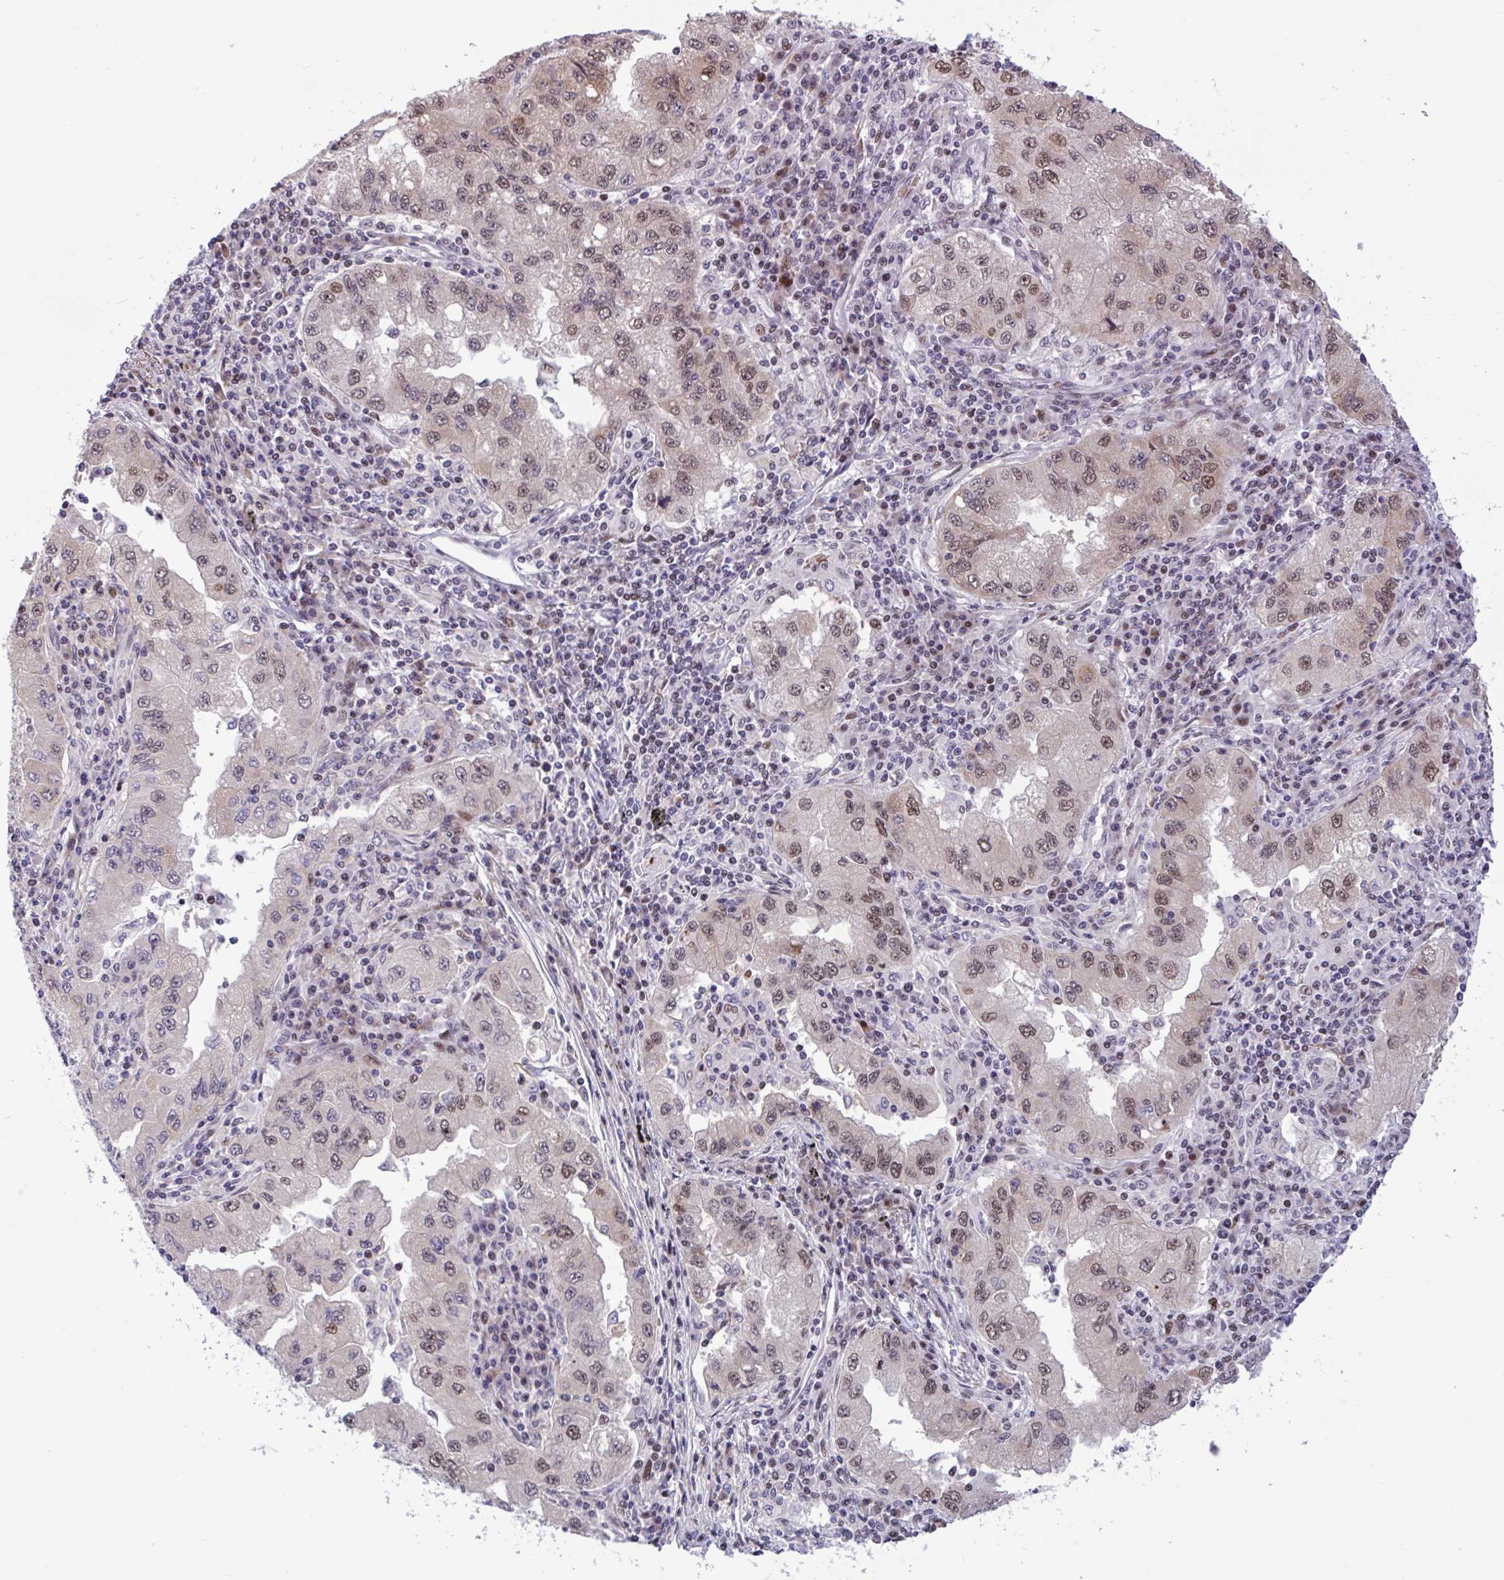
{"staining": {"intensity": "moderate", "quantity": "25%-75%", "location": "cytoplasmic/membranous,nuclear"}, "tissue": "lung cancer", "cell_type": "Tumor cells", "image_type": "cancer", "snomed": [{"axis": "morphology", "description": "Adenocarcinoma, NOS"}, {"axis": "morphology", "description": "Adenocarcinoma primary or metastatic"}, {"axis": "topography", "description": "Lung"}], "caption": "Lung cancer stained for a protein shows moderate cytoplasmic/membranous and nuclear positivity in tumor cells. (IHC, brightfield microscopy, high magnification).", "gene": "RBL1", "patient": {"sex": "male", "age": 74}}